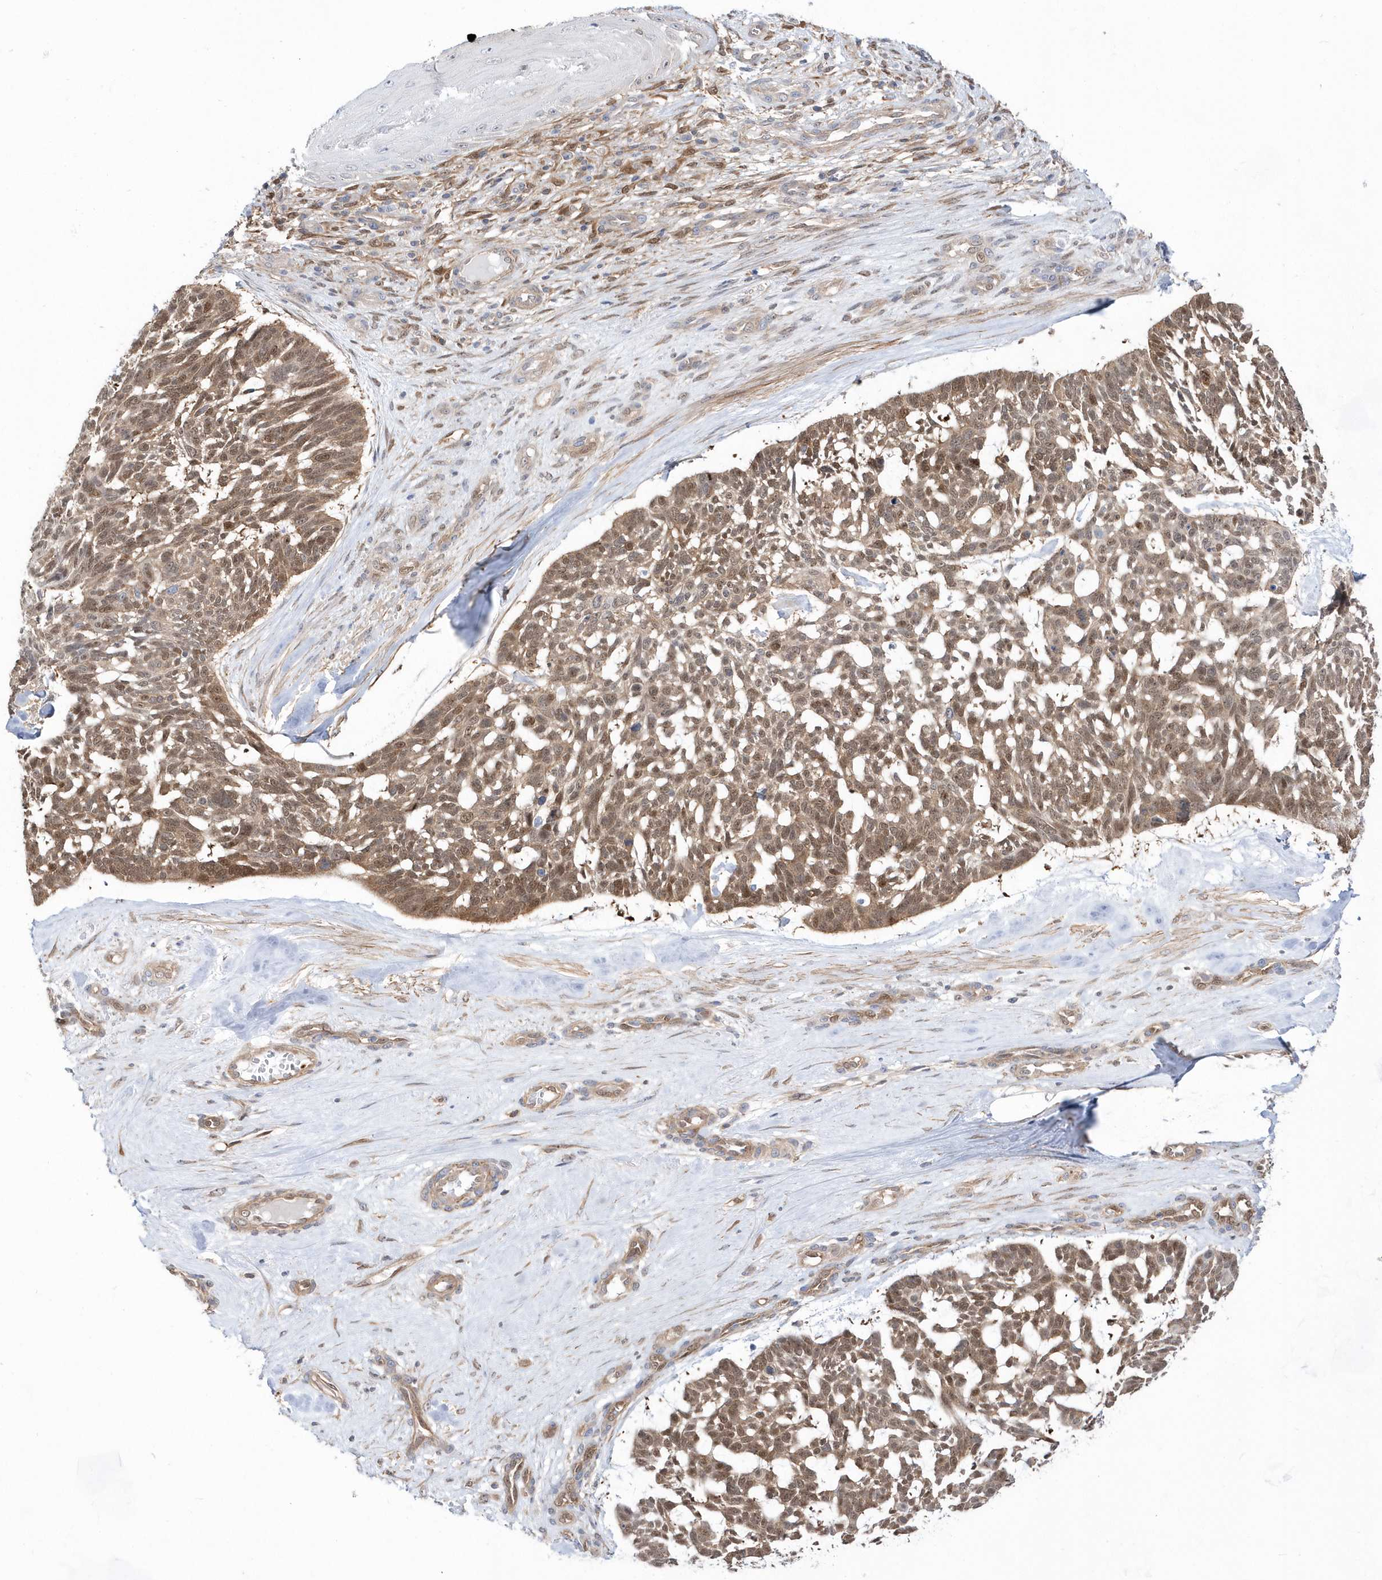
{"staining": {"intensity": "moderate", "quantity": ">75%", "location": "cytoplasmic/membranous,nuclear"}, "tissue": "skin cancer", "cell_type": "Tumor cells", "image_type": "cancer", "snomed": [{"axis": "morphology", "description": "Basal cell carcinoma"}, {"axis": "topography", "description": "Skin"}], "caption": "Protein staining shows moderate cytoplasmic/membranous and nuclear positivity in about >75% of tumor cells in skin cancer (basal cell carcinoma).", "gene": "BDH2", "patient": {"sex": "male", "age": 88}}